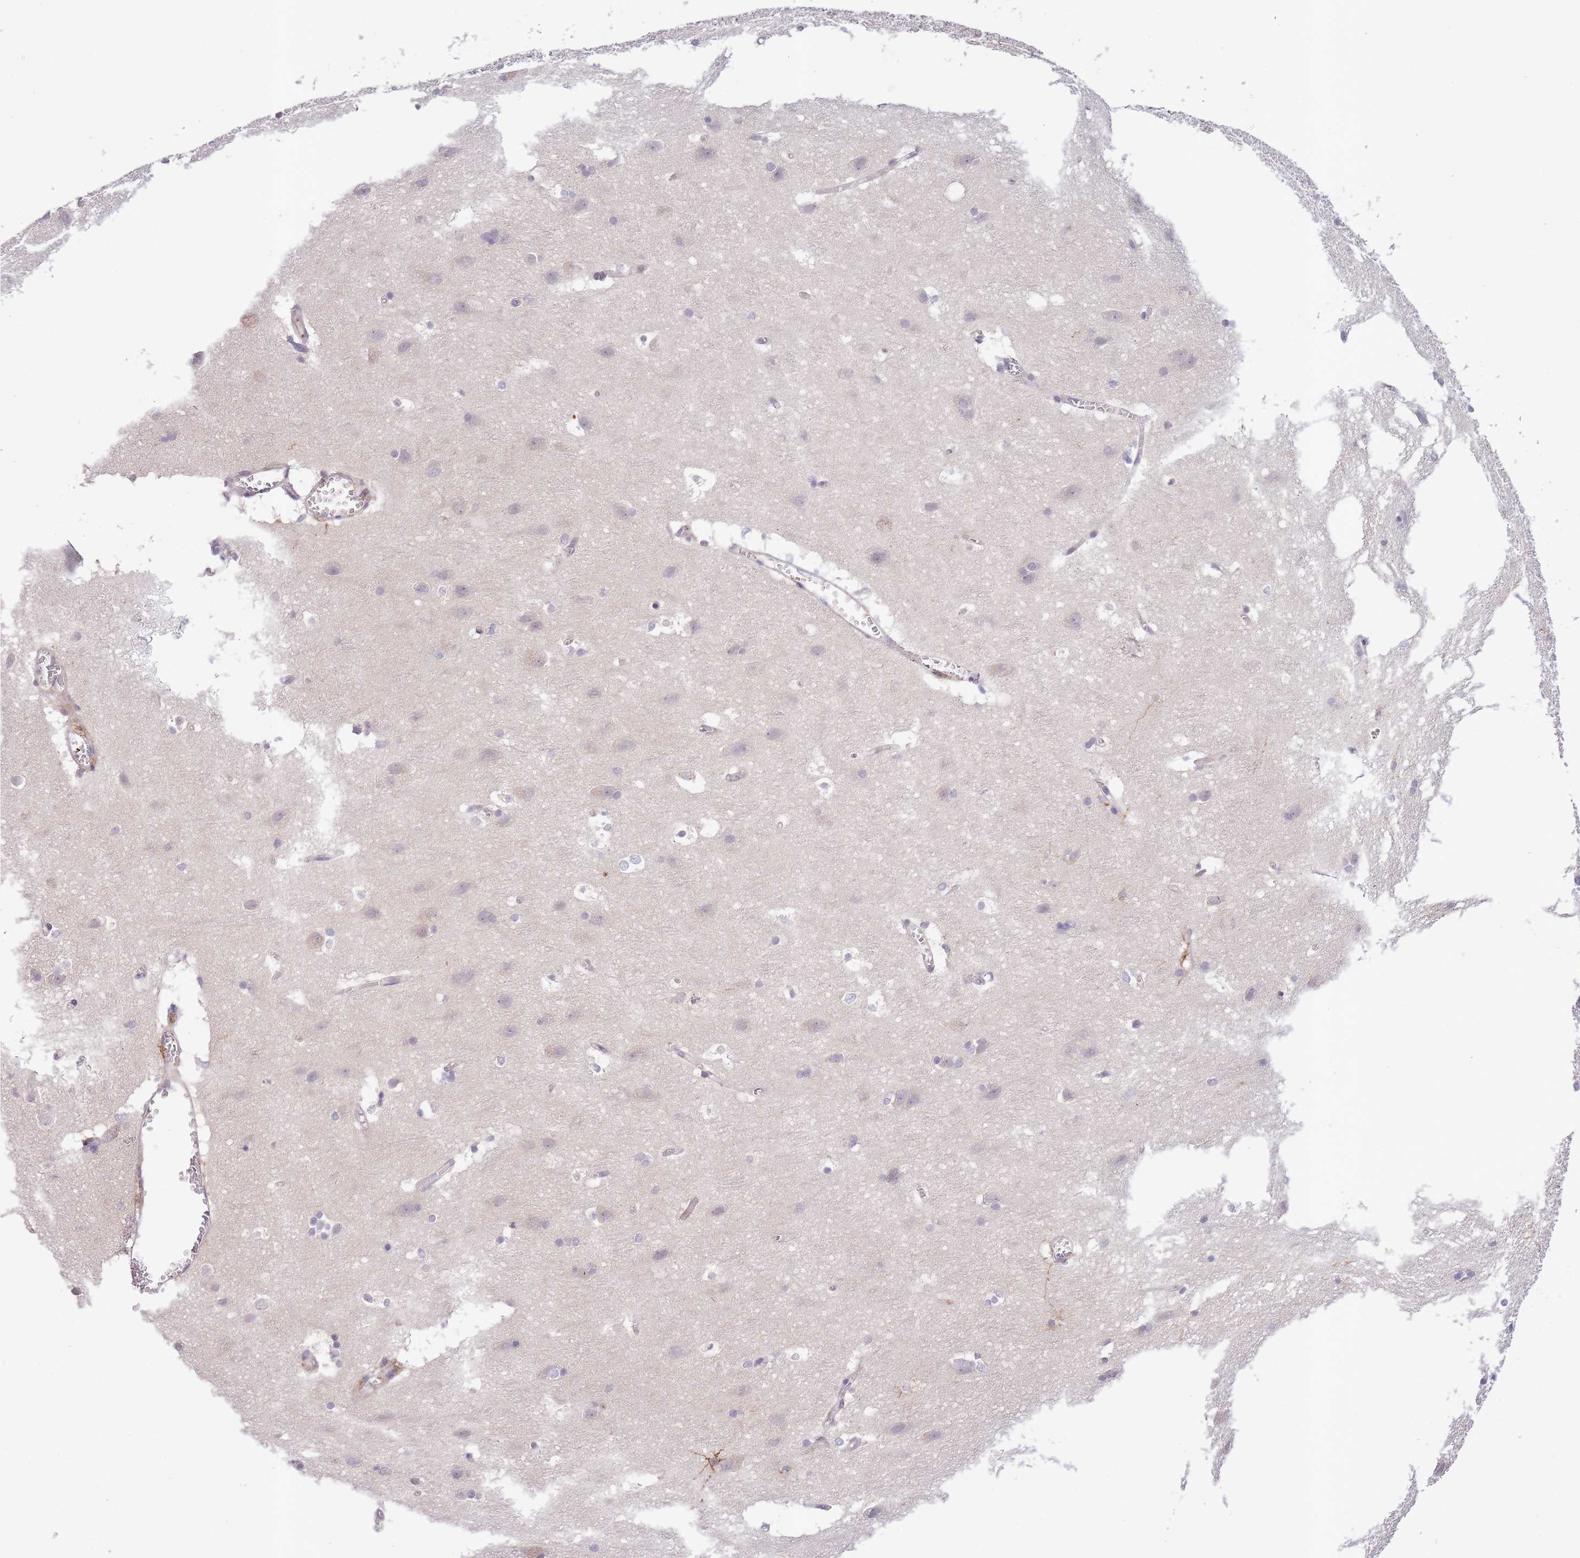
{"staining": {"intensity": "negative", "quantity": "none", "location": "none"}, "tissue": "cerebral cortex", "cell_type": "Endothelial cells", "image_type": "normal", "snomed": [{"axis": "morphology", "description": "Normal tissue, NOS"}, {"axis": "topography", "description": "Cerebral cortex"}], "caption": "Immunohistochemical staining of normal cerebral cortex exhibits no significant staining in endothelial cells. Nuclei are stained in blue.", "gene": "ZNF658", "patient": {"sex": "male", "age": 54}}